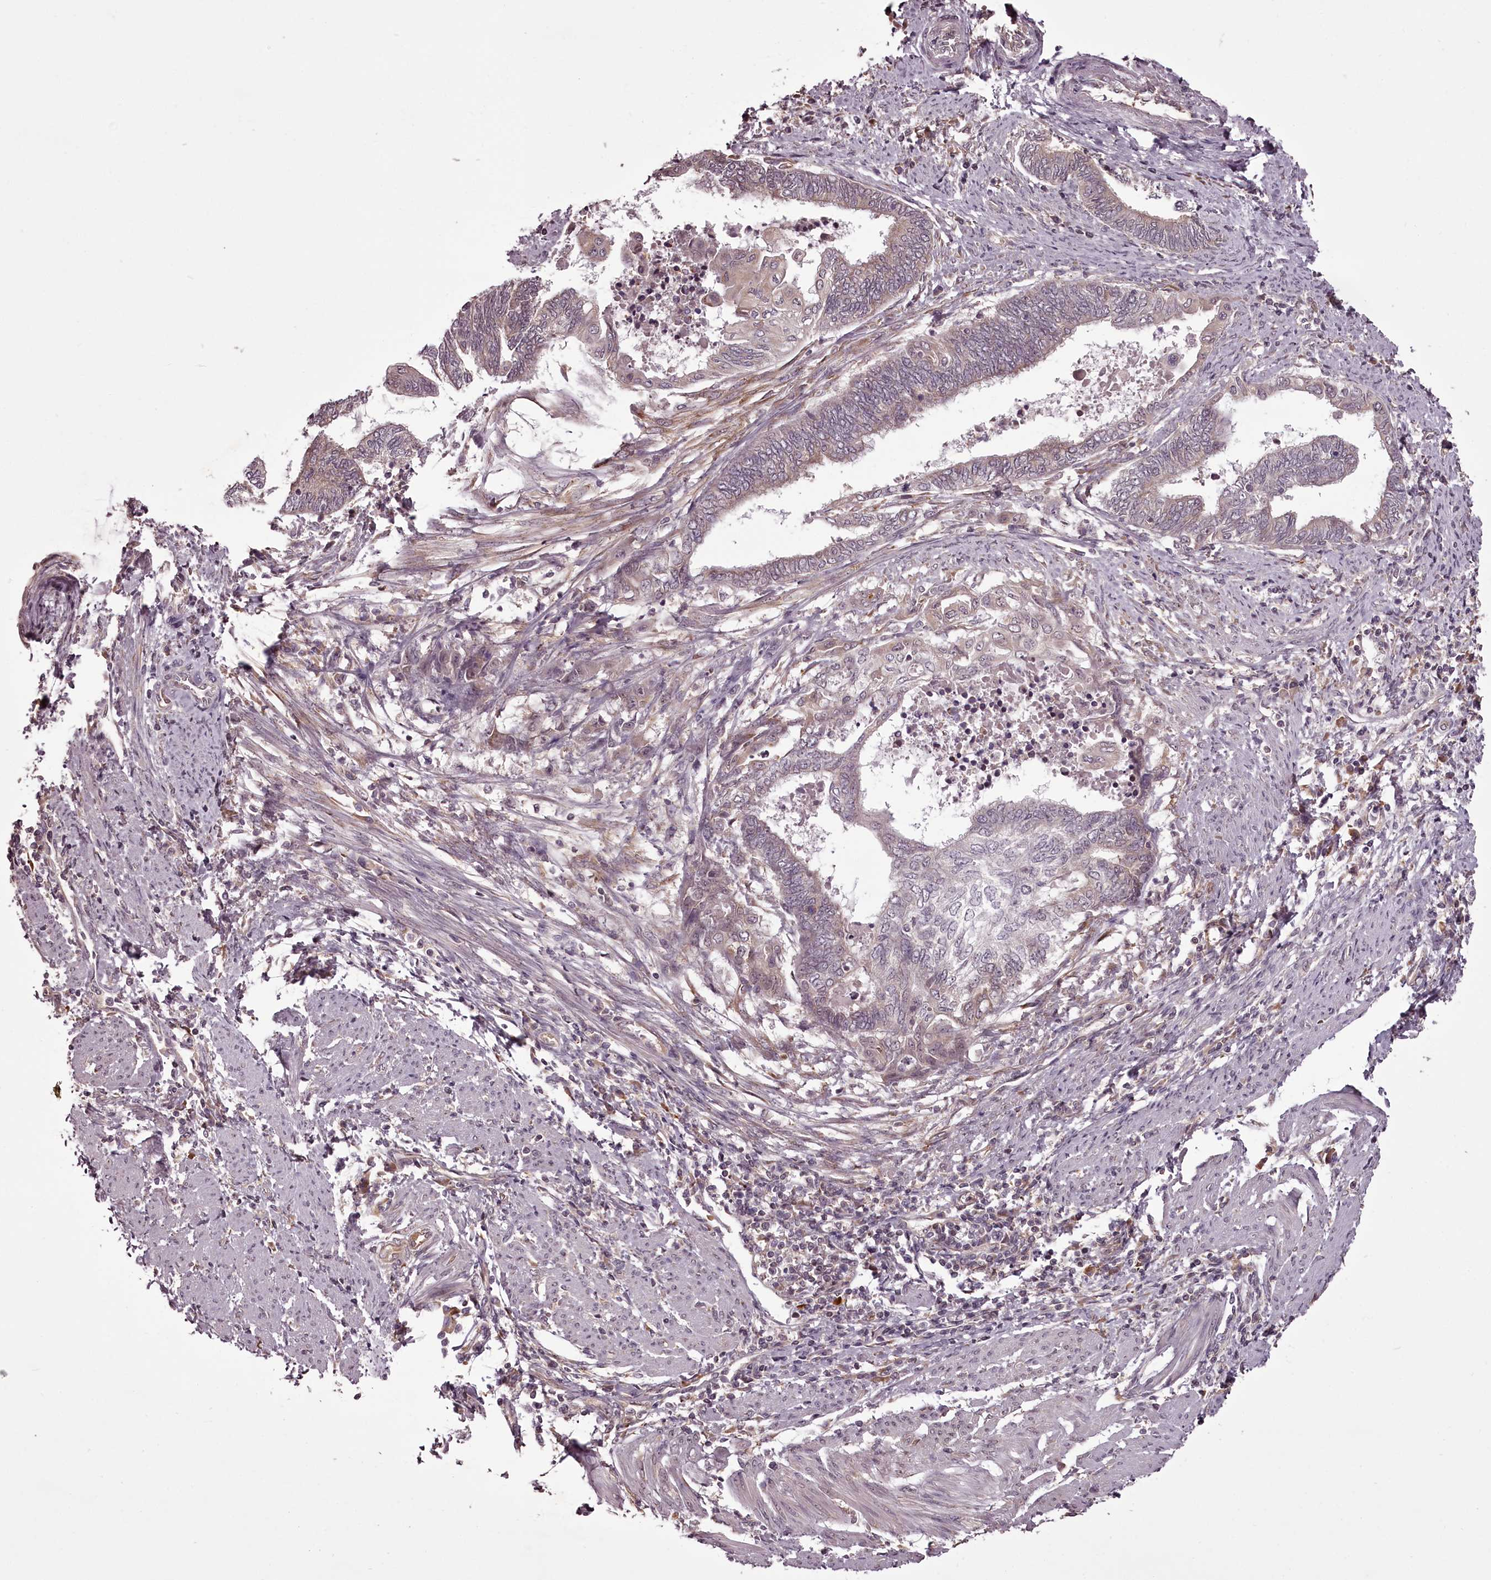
{"staining": {"intensity": "negative", "quantity": "none", "location": "none"}, "tissue": "endometrial cancer", "cell_type": "Tumor cells", "image_type": "cancer", "snomed": [{"axis": "morphology", "description": "Adenocarcinoma, NOS"}, {"axis": "topography", "description": "Uterus"}, {"axis": "topography", "description": "Endometrium"}], "caption": "High power microscopy image of an immunohistochemistry (IHC) histopathology image of endometrial cancer, revealing no significant positivity in tumor cells.", "gene": "CCDC92", "patient": {"sex": "female", "age": 70}}